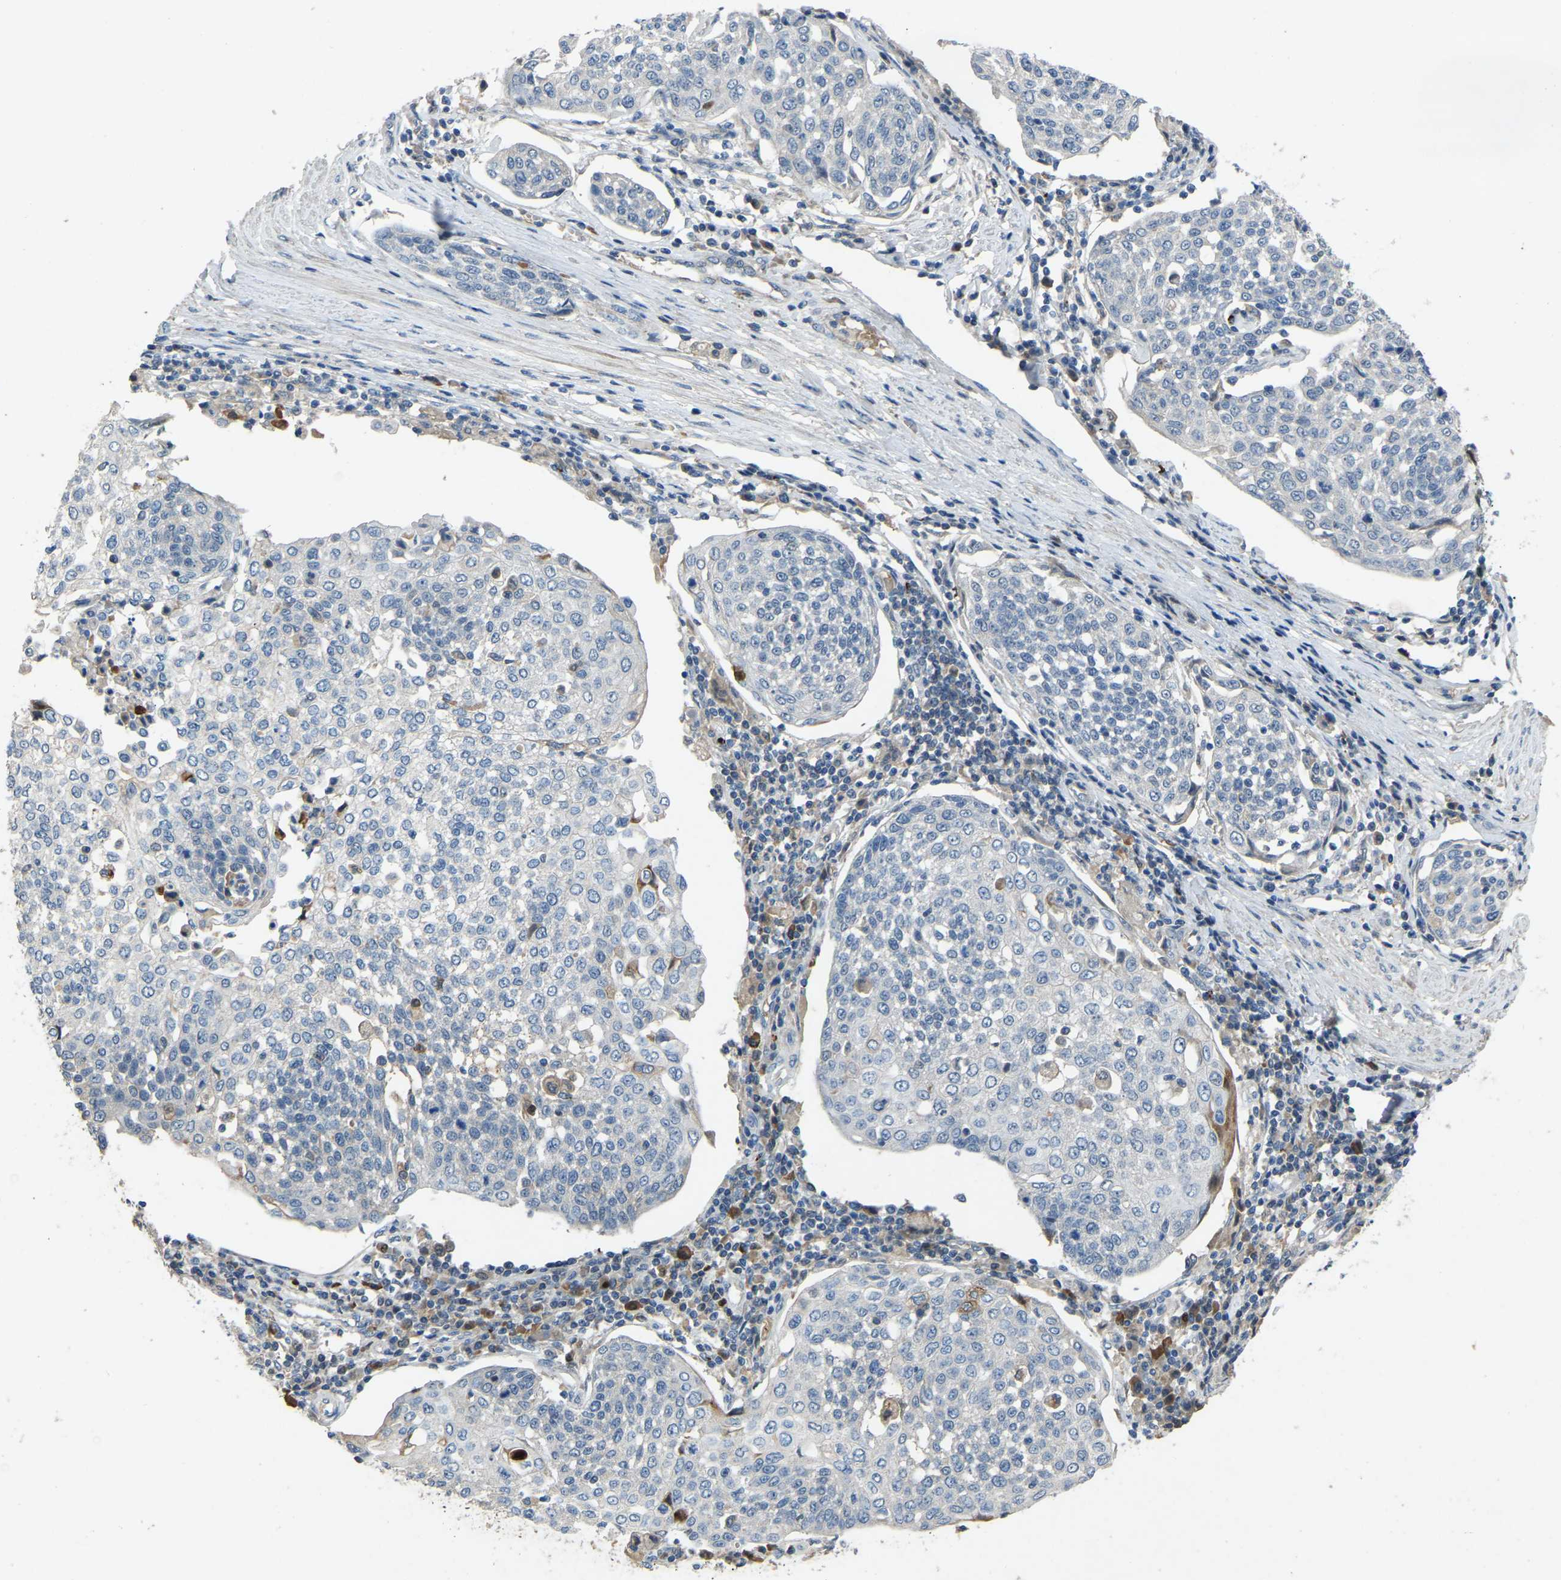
{"staining": {"intensity": "negative", "quantity": "none", "location": "none"}, "tissue": "cervical cancer", "cell_type": "Tumor cells", "image_type": "cancer", "snomed": [{"axis": "morphology", "description": "Squamous cell carcinoma, NOS"}, {"axis": "topography", "description": "Cervix"}], "caption": "Tumor cells are negative for protein expression in human cervical squamous cell carcinoma.", "gene": "FHIT", "patient": {"sex": "female", "age": 34}}